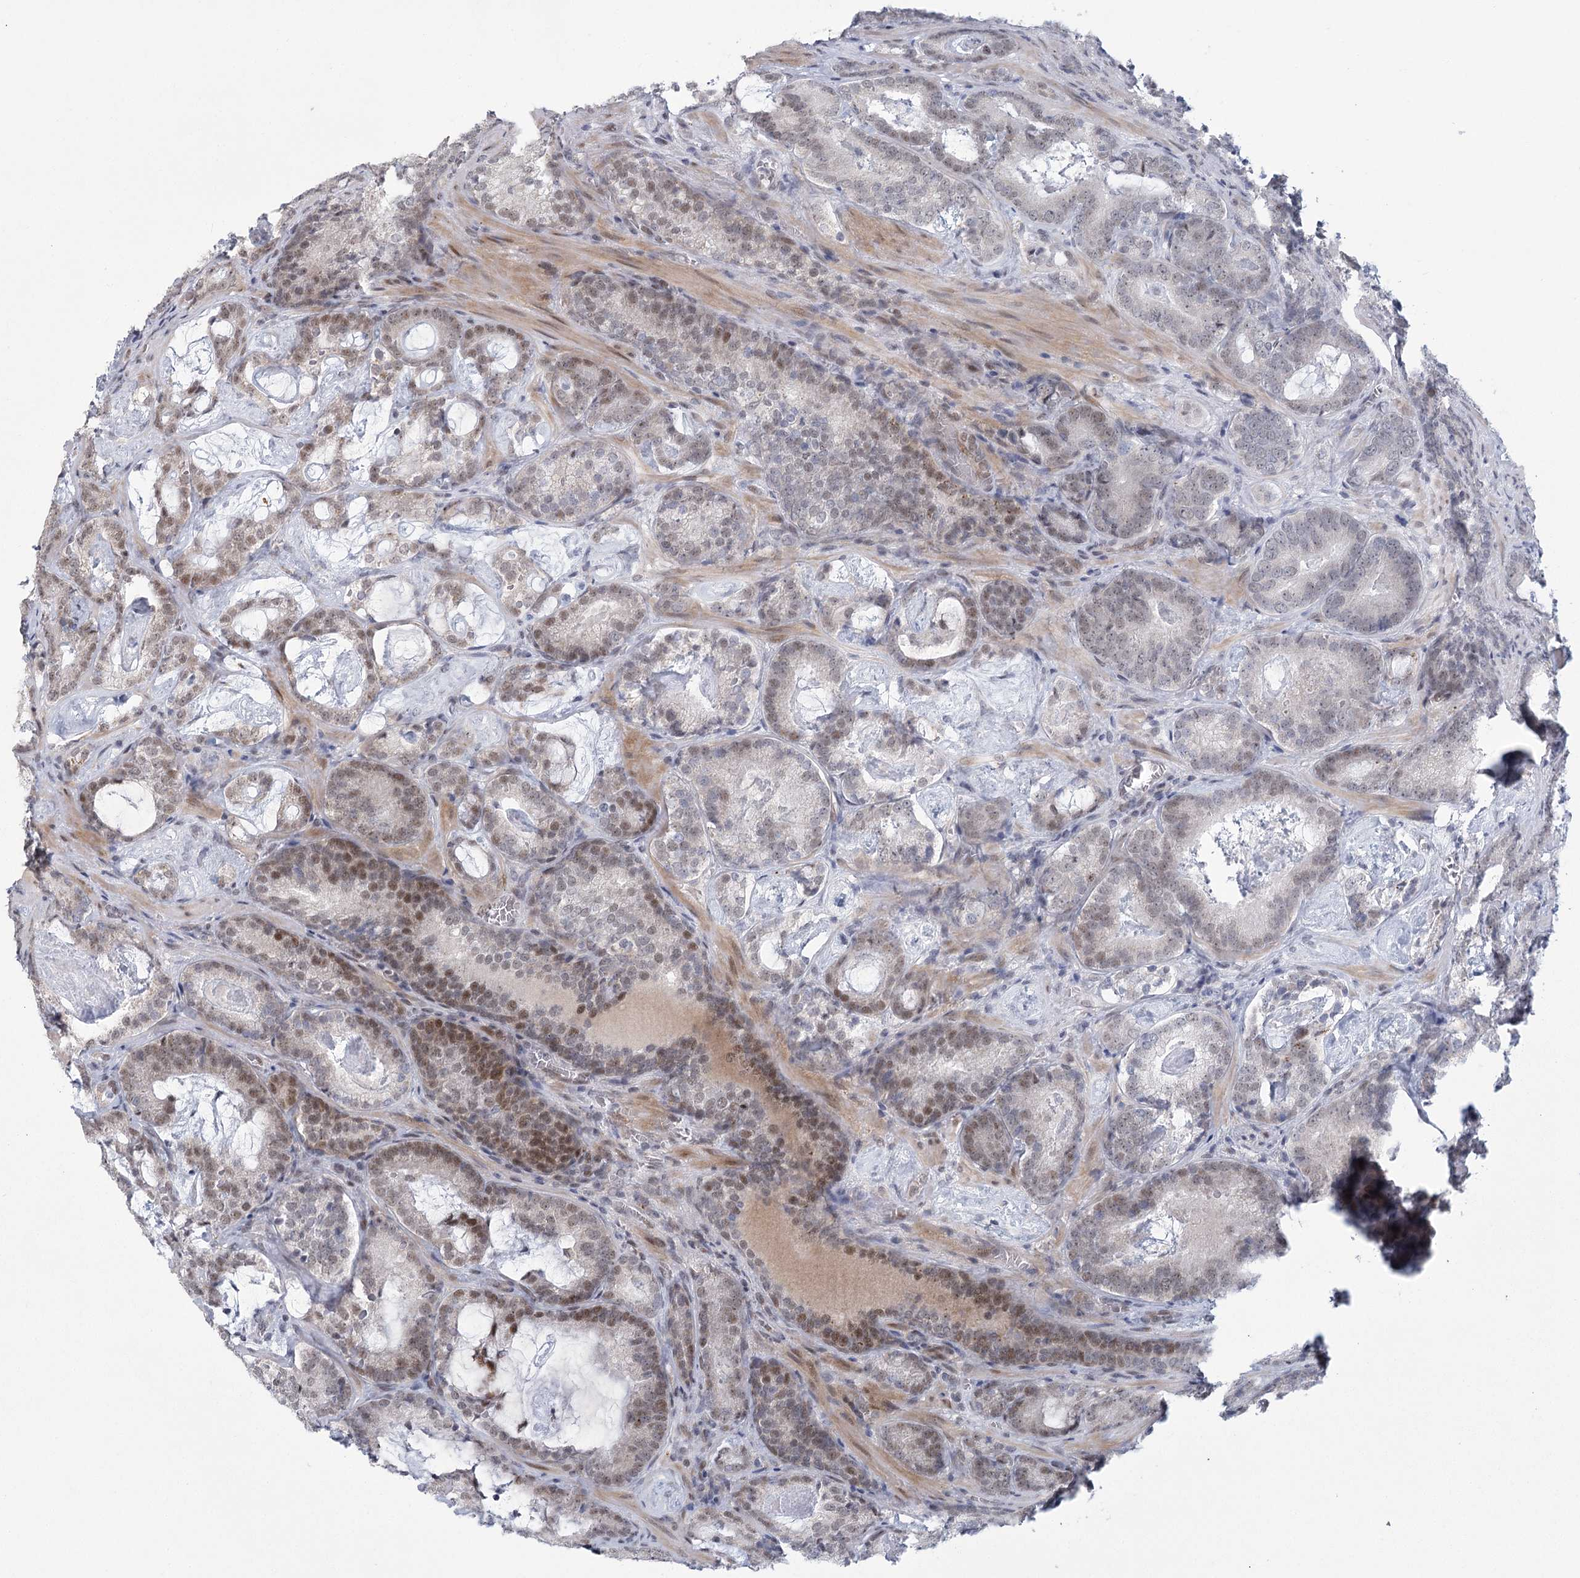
{"staining": {"intensity": "moderate", "quantity": "<25%", "location": "nuclear"}, "tissue": "prostate cancer", "cell_type": "Tumor cells", "image_type": "cancer", "snomed": [{"axis": "morphology", "description": "Adenocarcinoma, Low grade"}, {"axis": "topography", "description": "Prostate"}], "caption": "Approximately <25% of tumor cells in prostate cancer (adenocarcinoma (low-grade)) demonstrate moderate nuclear protein positivity as visualized by brown immunohistochemical staining.", "gene": "CIB4", "patient": {"sex": "male", "age": 60}}